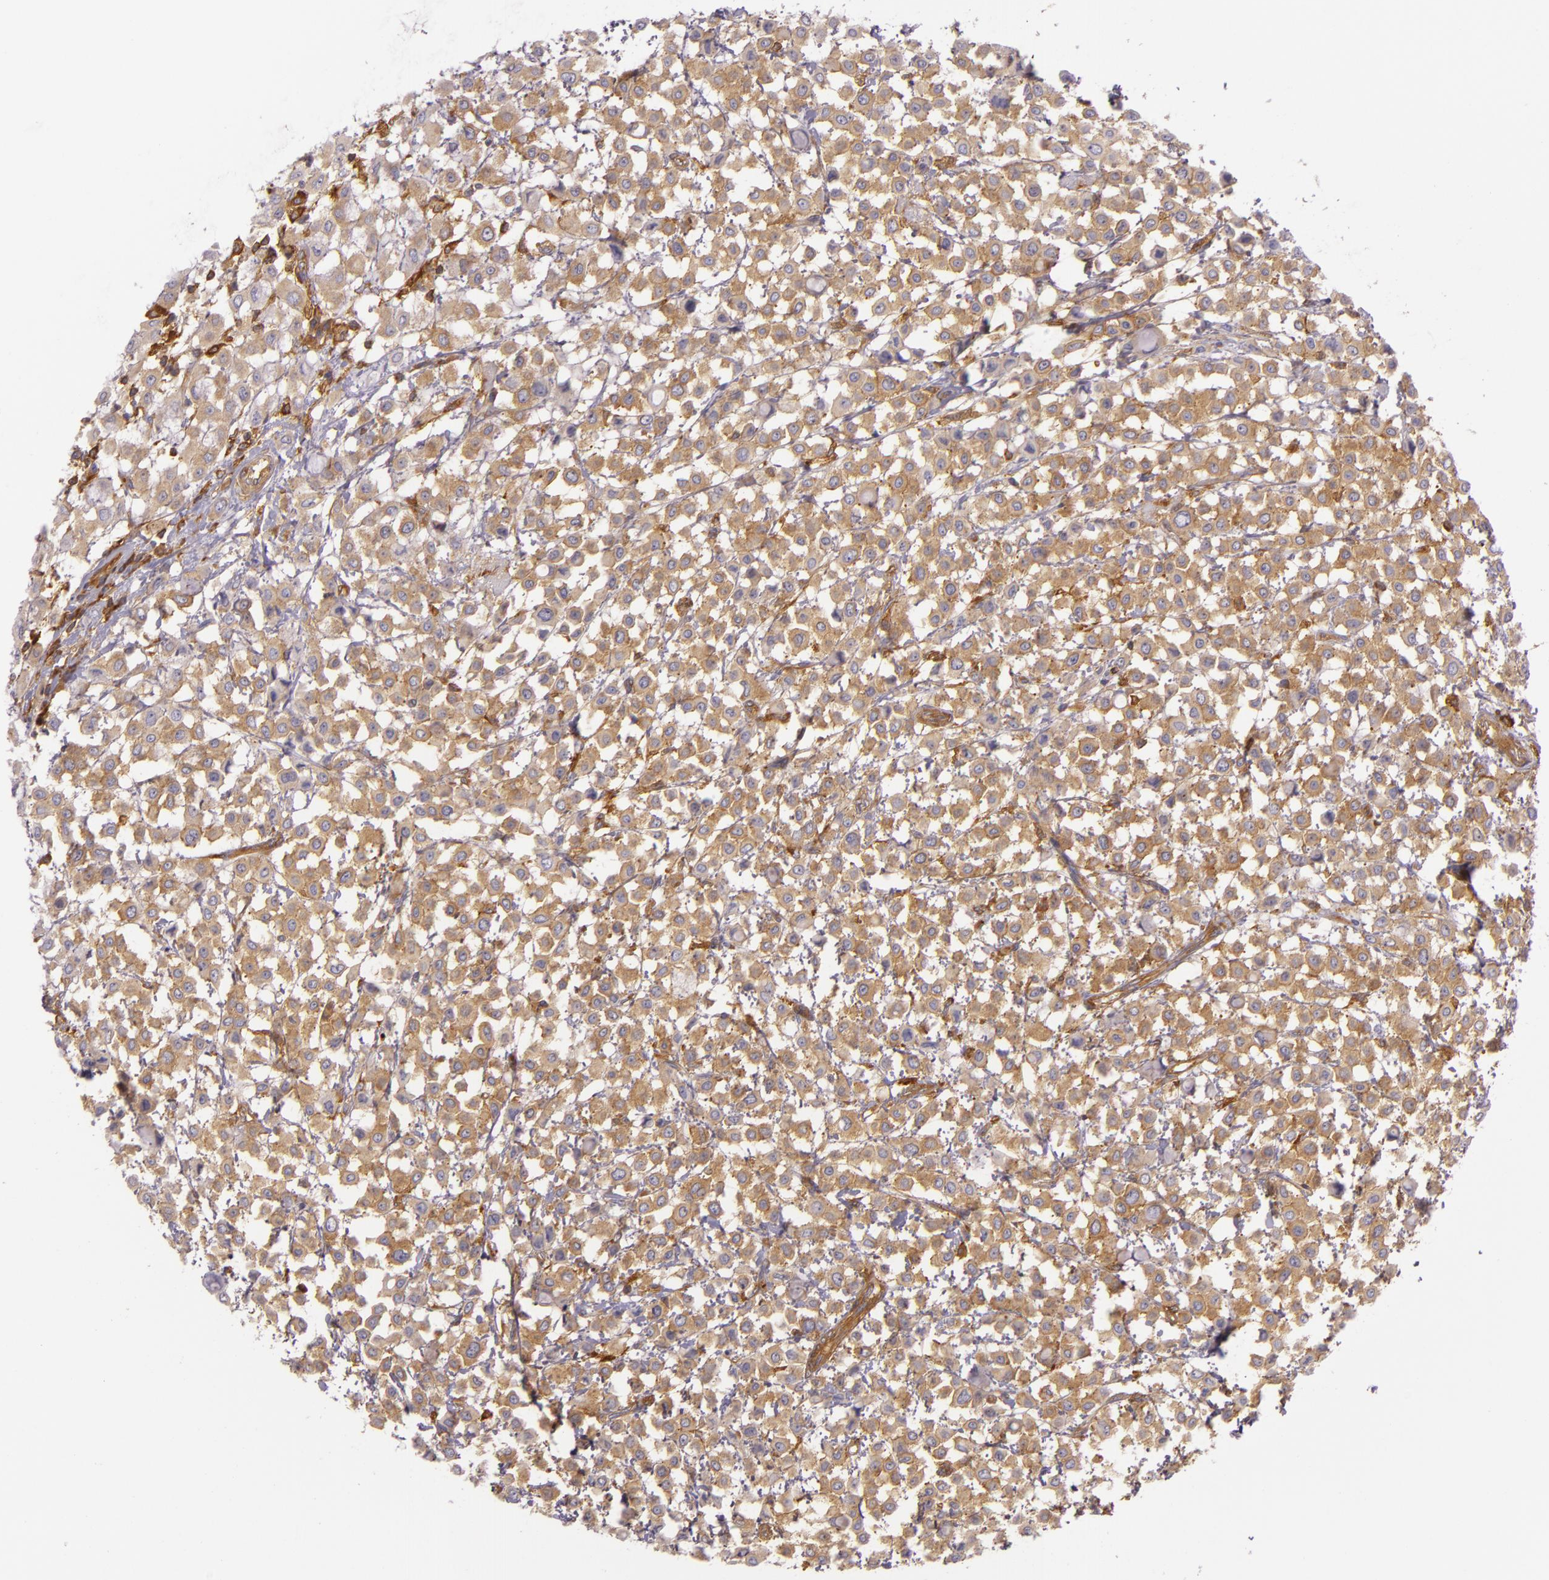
{"staining": {"intensity": "moderate", "quantity": ">75%", "location": "cytoplasmic/membranous"}, "tissue": "breast cancer", "cell_type": "Tumor cells", "image_type": "cancer", "snomed": [{"axis": "morphology", "description": "Lobular carcinoma"}, {"axis": "topography", "description": "Breast"}], "caption": "This is an image of immunohistochemistry staining of lobular carcinoma (breast), which shows moderate staining in the cytoplasmic/membranous of tumor cells.", "gene": "TLN1", "patient": {"sex": "female", "age": 85}}